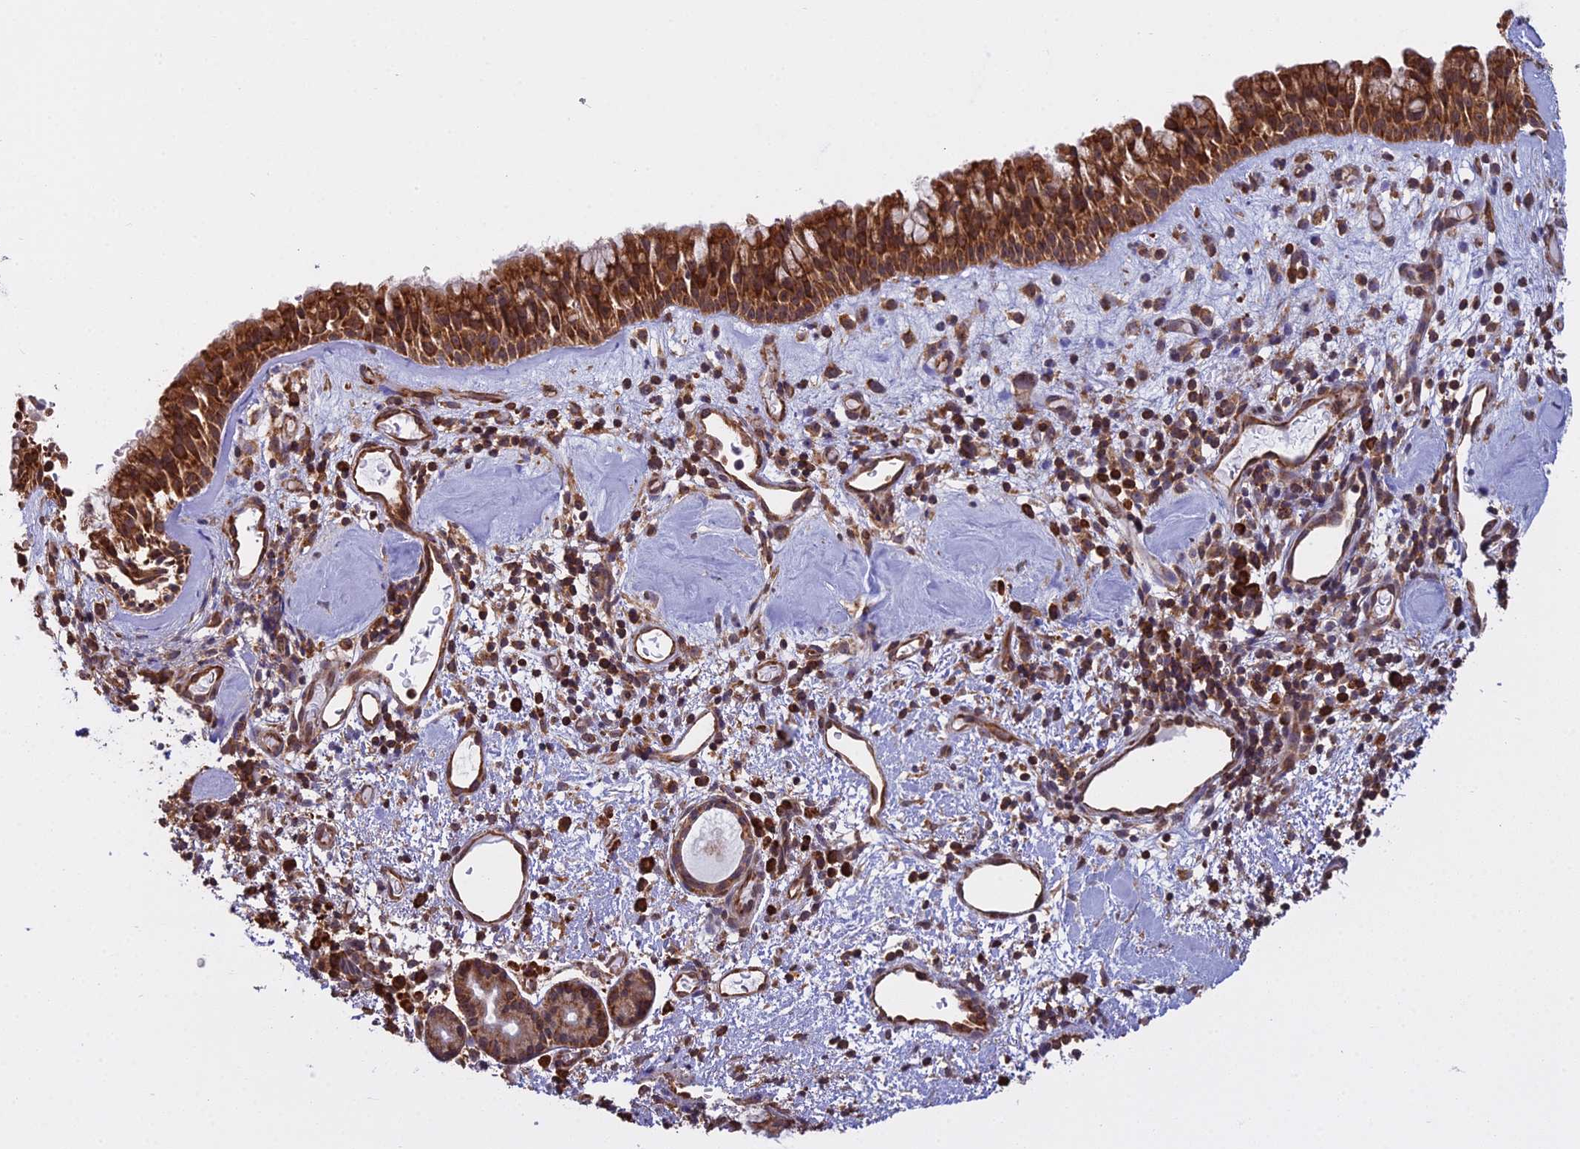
{"staining": {"intensity": "strong", "quantity": ">75%", "location": "cytoplasmic/membranous"}, "tissue": "nasopharynx", "cell_type": "Respiratory epithelial cells", "image_type": "normal", "snomed": [{"axis": "morphology", "description": "Normal tissue, NOS"}, {"axis": "topography", "description": "Nasopharynx"}], "caption": "IHC staining of unremarkable nasopharynx, which displays high levels of strong cytoplasmic/membranous expression in approximately >75% of respiratory epithelial cells indicating strong cytoplasmic/membranous protein positivity. The staining was performed using DAB (3,3'-diaminobenzidine) (brown) for protein detection and nuclei were counterstained in hematoxylin (blue).", "gene": "RPL26", "patient": {"sex": "male", "age": 82}}